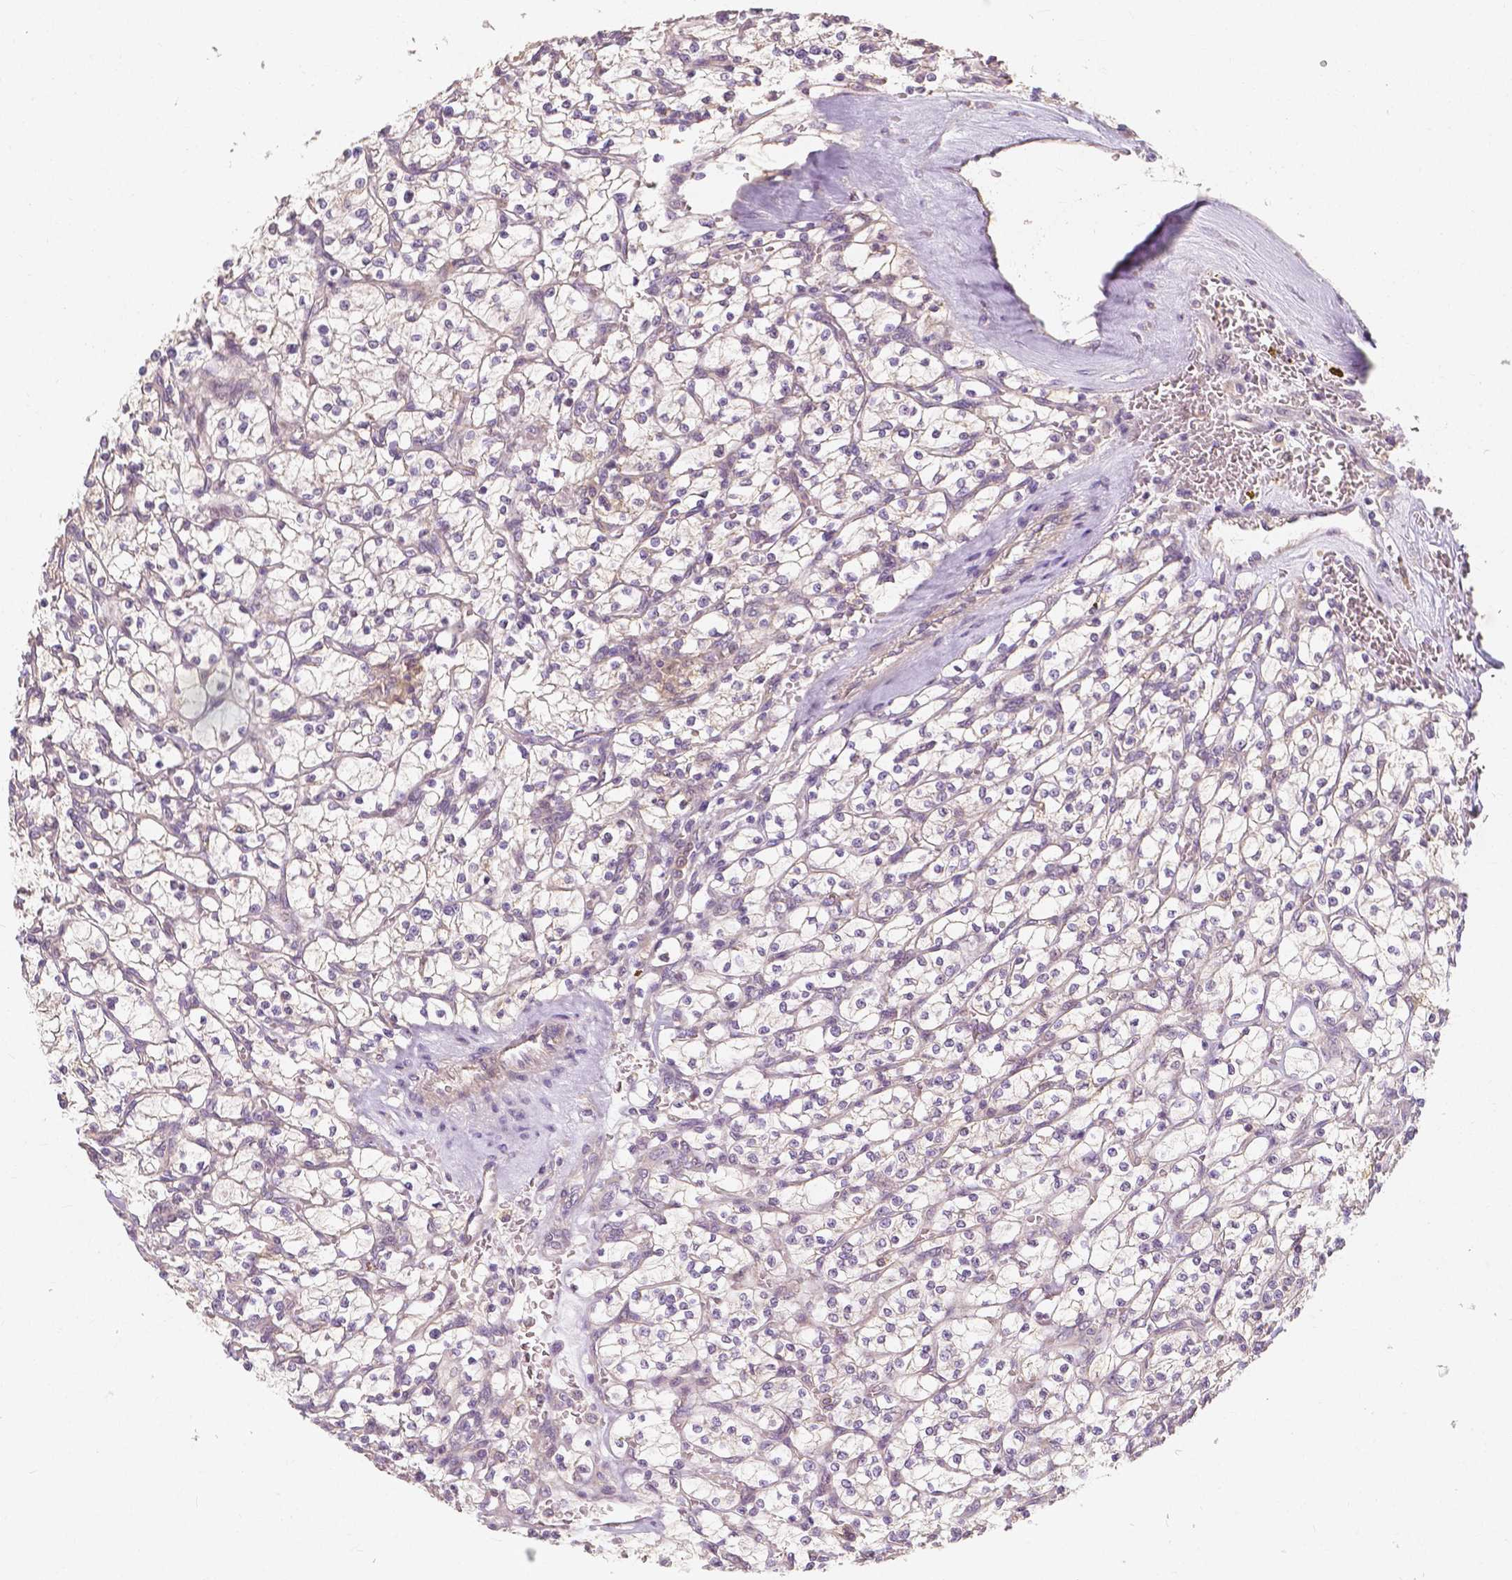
{"staining": {"intensity": "weak", "quantity": "<25%", "location": "cytoplasmic/membranous"}, "tissue": "renal cancer", "cell_type": "Tumor cells", "image_type": "cancer", "snomed": [{"axis": "morphology", "description": "Adenocarcinoma, NOS"}, {"axis": "topography", "description": "Kidney"}], "caption": "High power microscopy micrograph of an IHC micrograph of renal adenocarcinoma, revealing no significant staining in tumor cells.", "gene": "SNX12", "patient": {"sex": "female", "age": 64}}